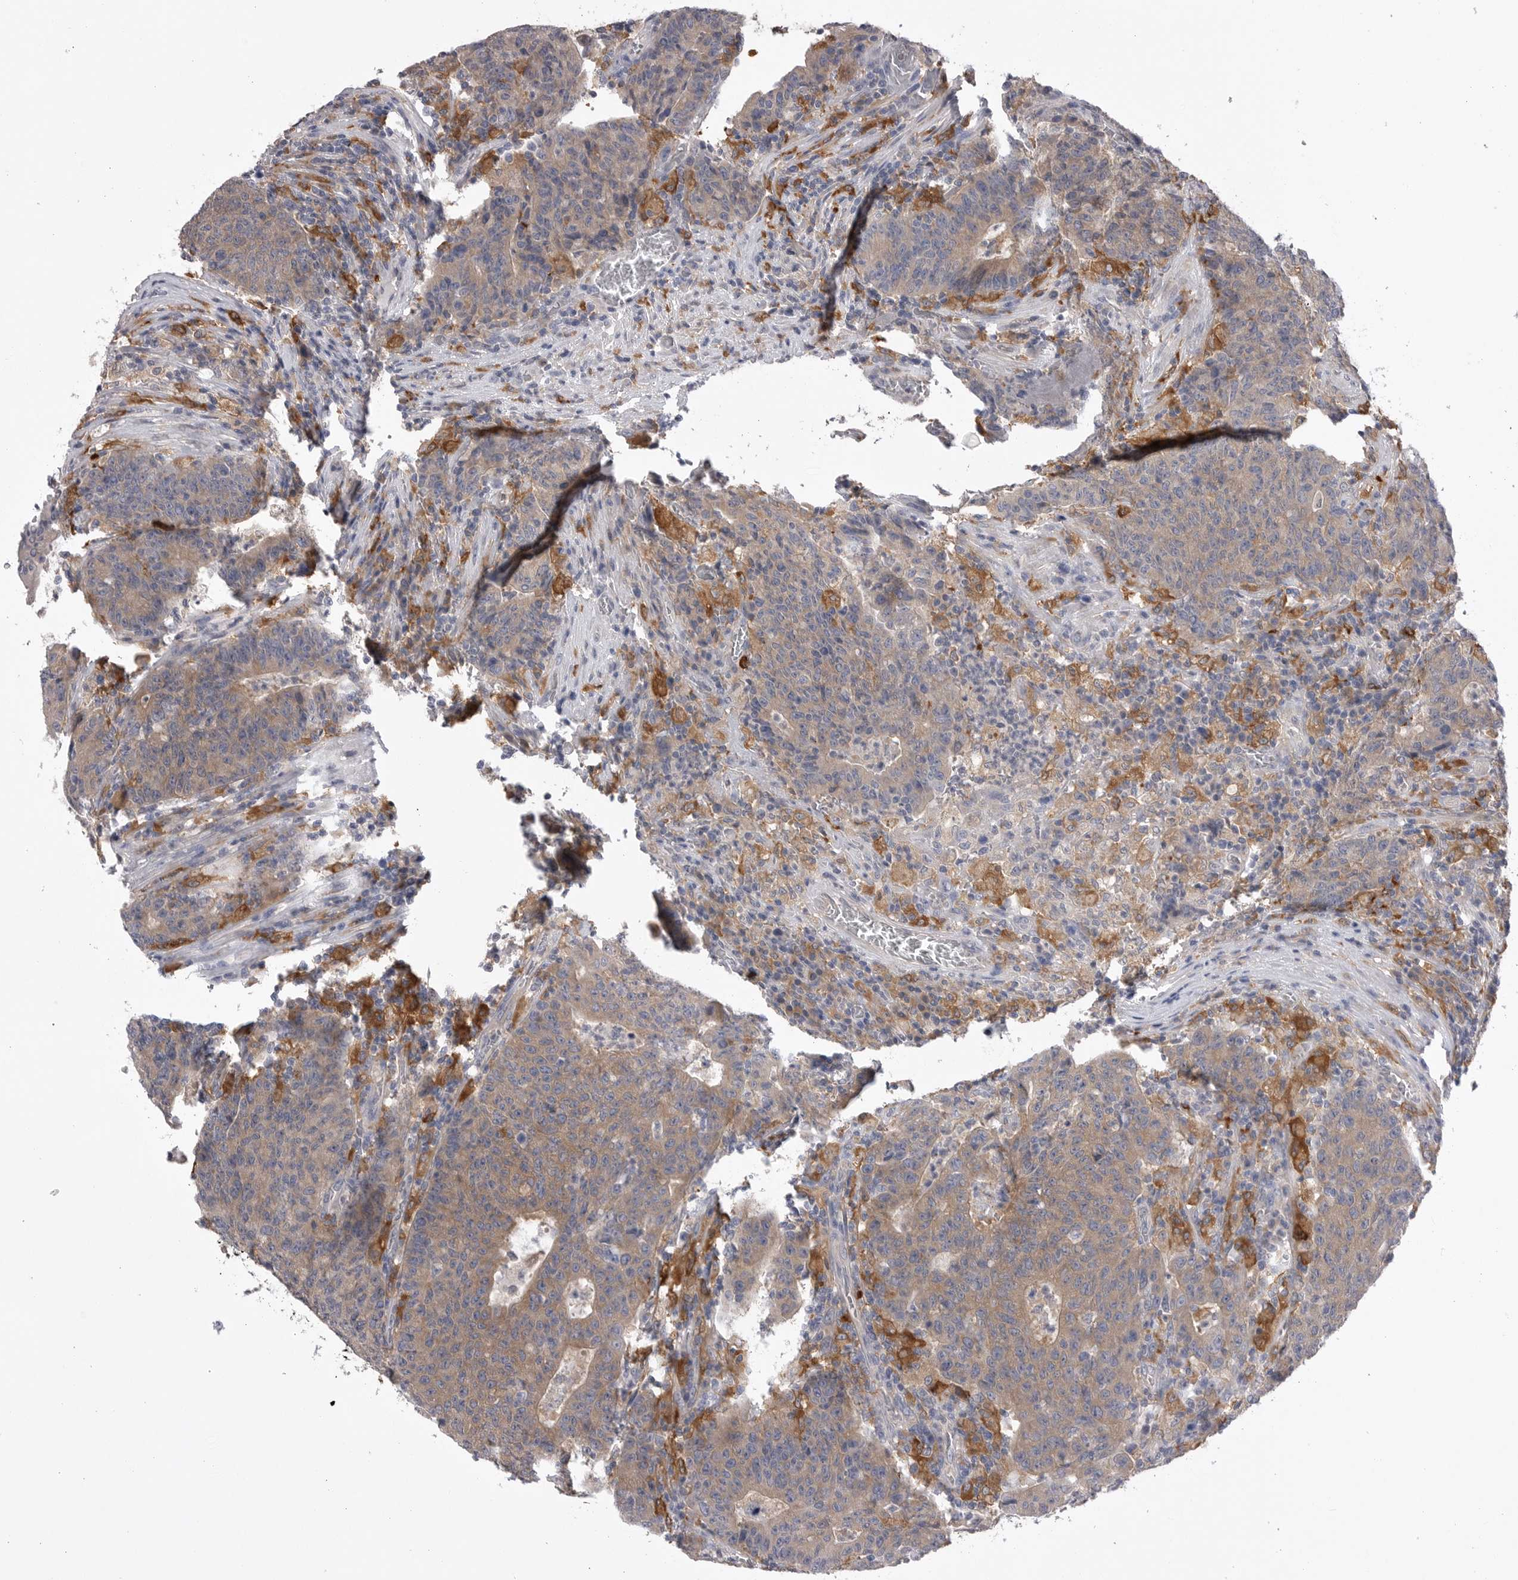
{"staining": {"intensity": "weak", "quantity": ">75%", "location": "cytoplasmic/membranous"}, "tissue": "colorectal cancer", "cell_type": "Tumor cells", "image_type": "cancer", "snomed": [{"axis": "morphology", "description": "Adenocarcinoma, NOS"}, {"axis": "topography", "description": "Colon"}], "caption": "High-power microscopy captured an IHC histopathology image of colorectal adenocarcinoma, revealing weak cytoplasmic/membranous expression in approximately >75% of tumor cells. The staining was performed using DAB, with brown indicating positive protein expression. Nuclei are stained blue with hematoxylin.", "gene": "VAC14", "patient": {"sex": "female", "age": 75}}